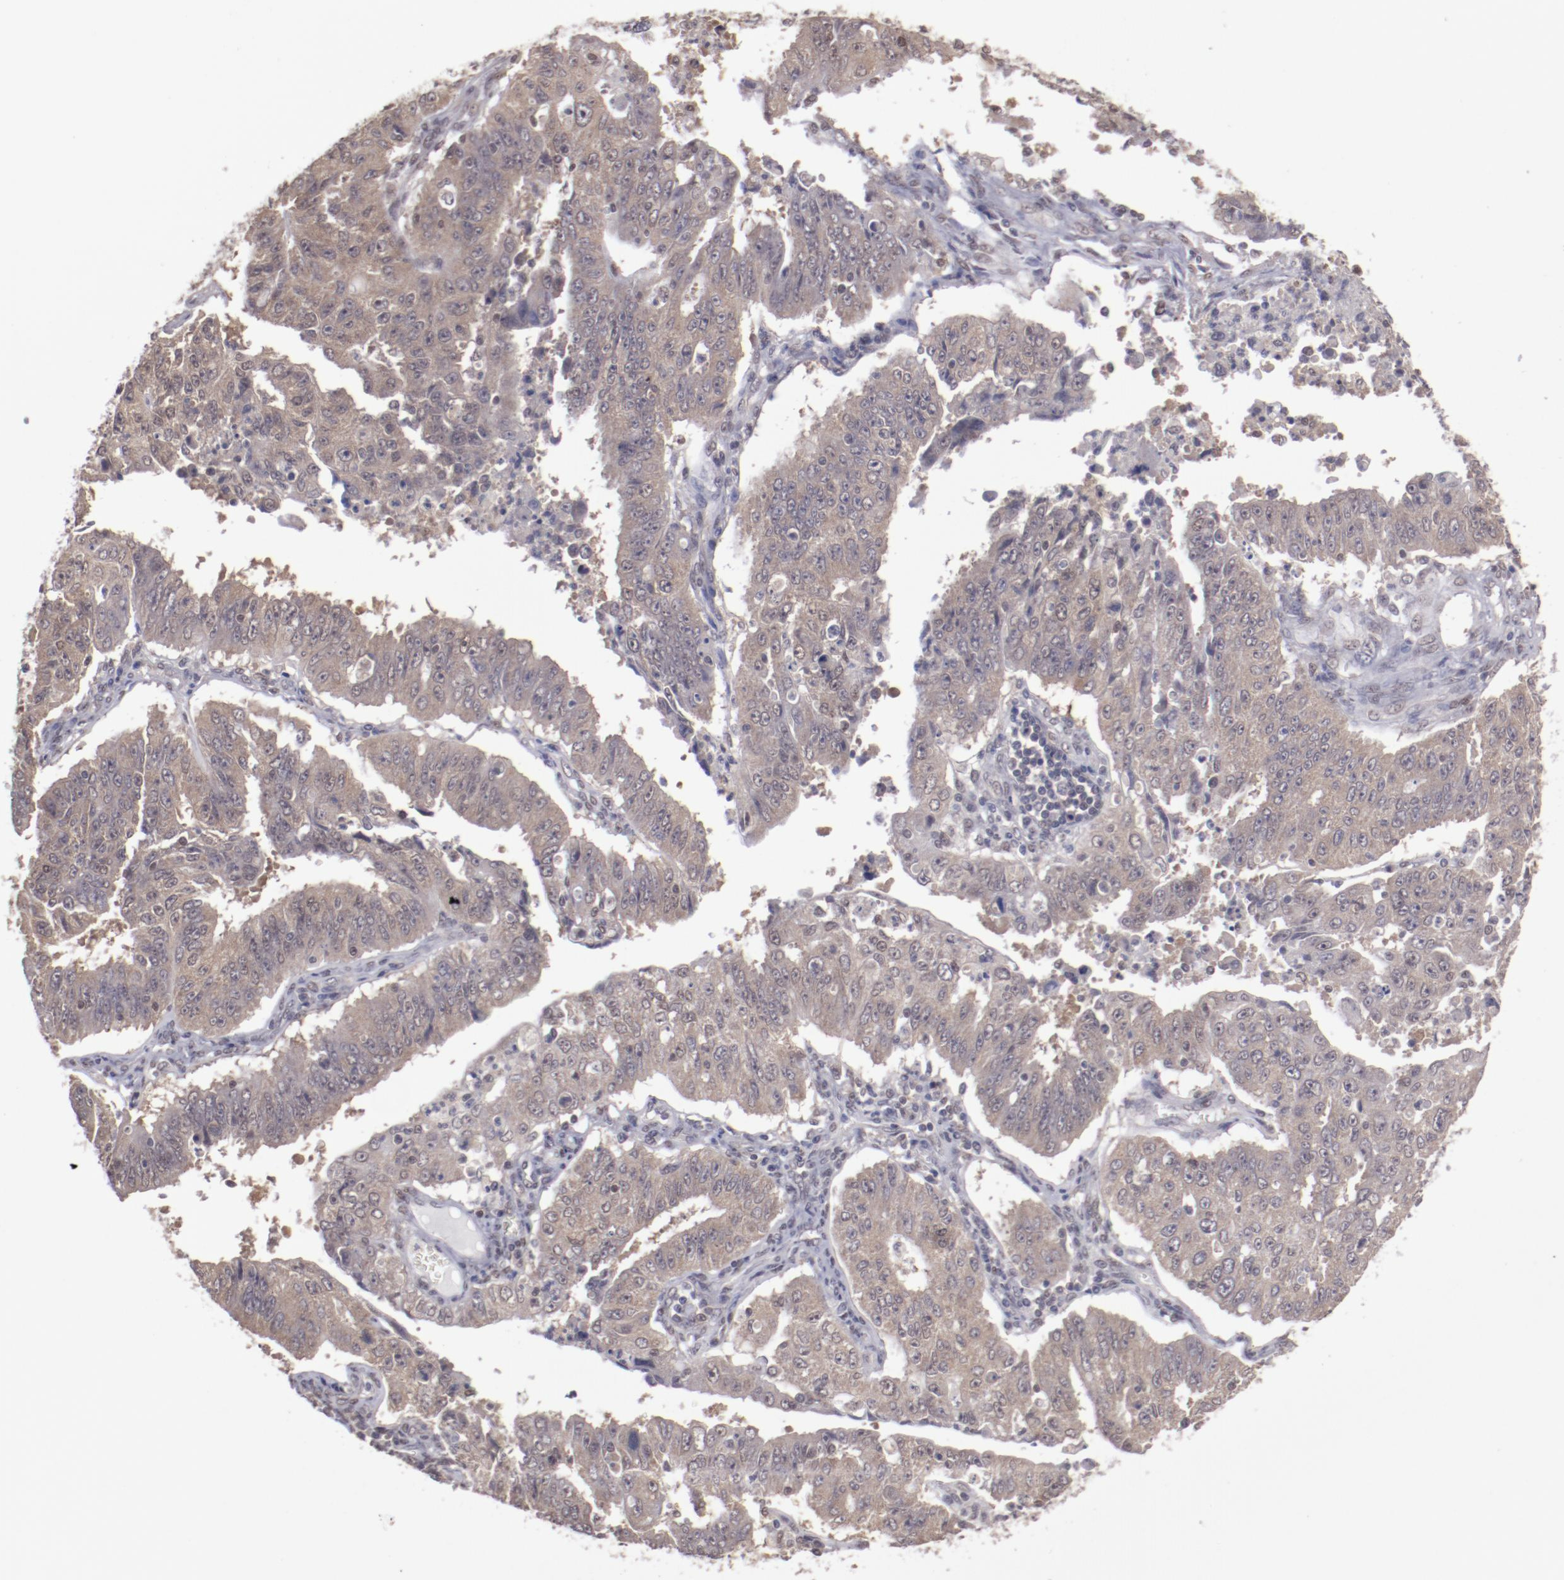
{"staining": {"intensity": "weak", "quantity": ">75%", "location": "cytoplasmic/membranous"}, "tissue": "endometrial cancer", "cell_type": "Tumor cells", "image_type": "cancer", "snomed": [{"axis": "morphology", "description": "Adenocarcinoma, NOS"}, {"axis": "topography", "description": "Endometrium"}], "caption": "The photomicrograph shows a brown stain indicating the presence of a protein in the cytoplasmic/membranous of tumor cells in adenocarcinoma (endometrial).", "gene": "ARNT", "patient": {"sex": "female", "age": 42}}